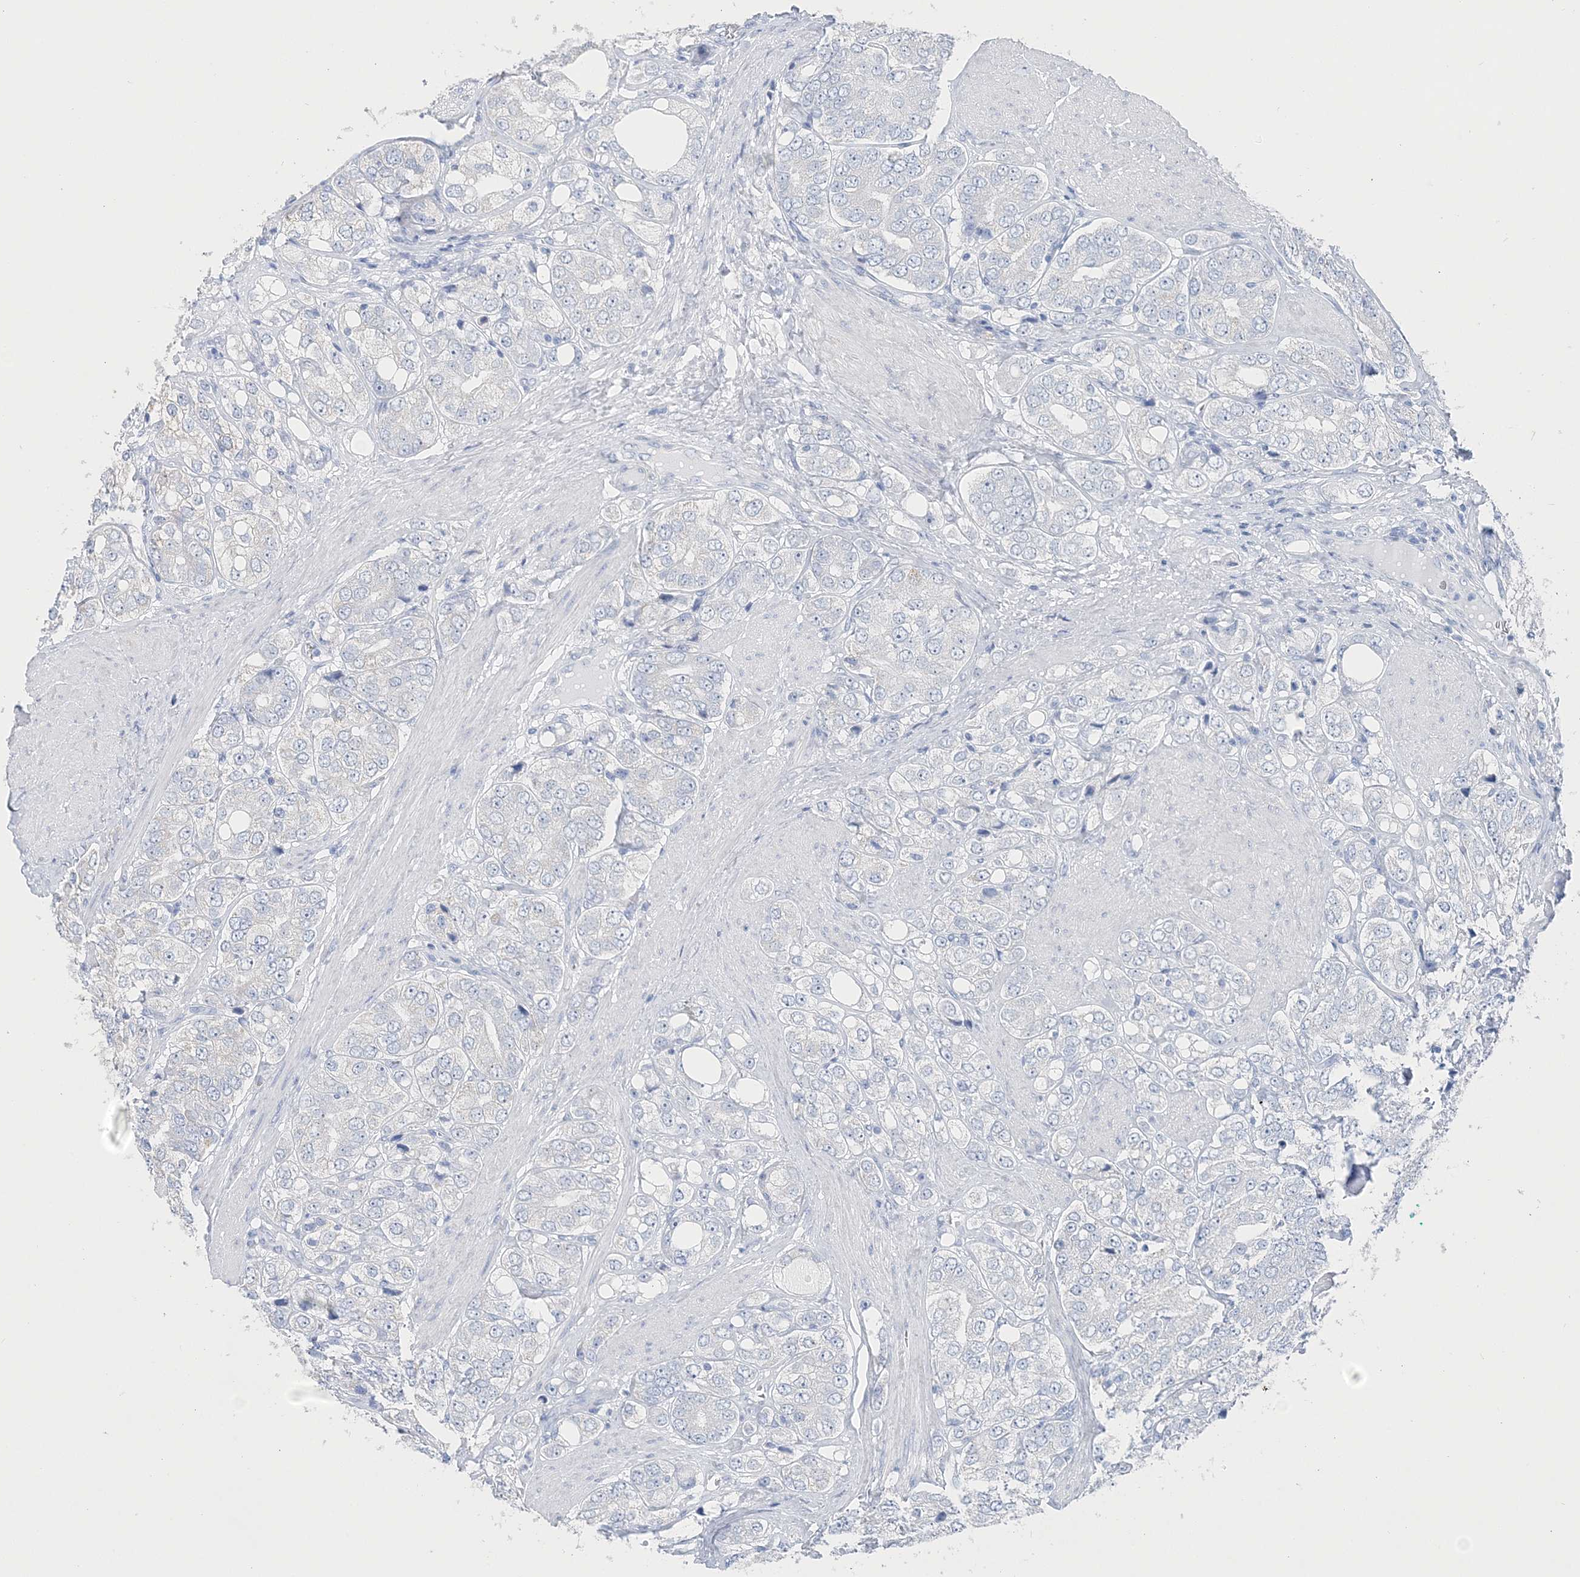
{"staining": {"intensity": "negative", "quantity": "none", "location": "none"}, "tissue": "prostate cancer", "cell_type": "Tumor cells", "image_type": "cancer", "snomed": [{"axis": "morphology", "description": "Adenocarcinoma, High grade"}, {"axis": "topography", "description": "Prostate"}], "caption": "Protein analysis of adenocarcinoma (high-grade) (prostate) exhibits no significant expression in tumor cells.", "gene": "TSPYL6", "patient": {"sex": "male", "age": 50}}